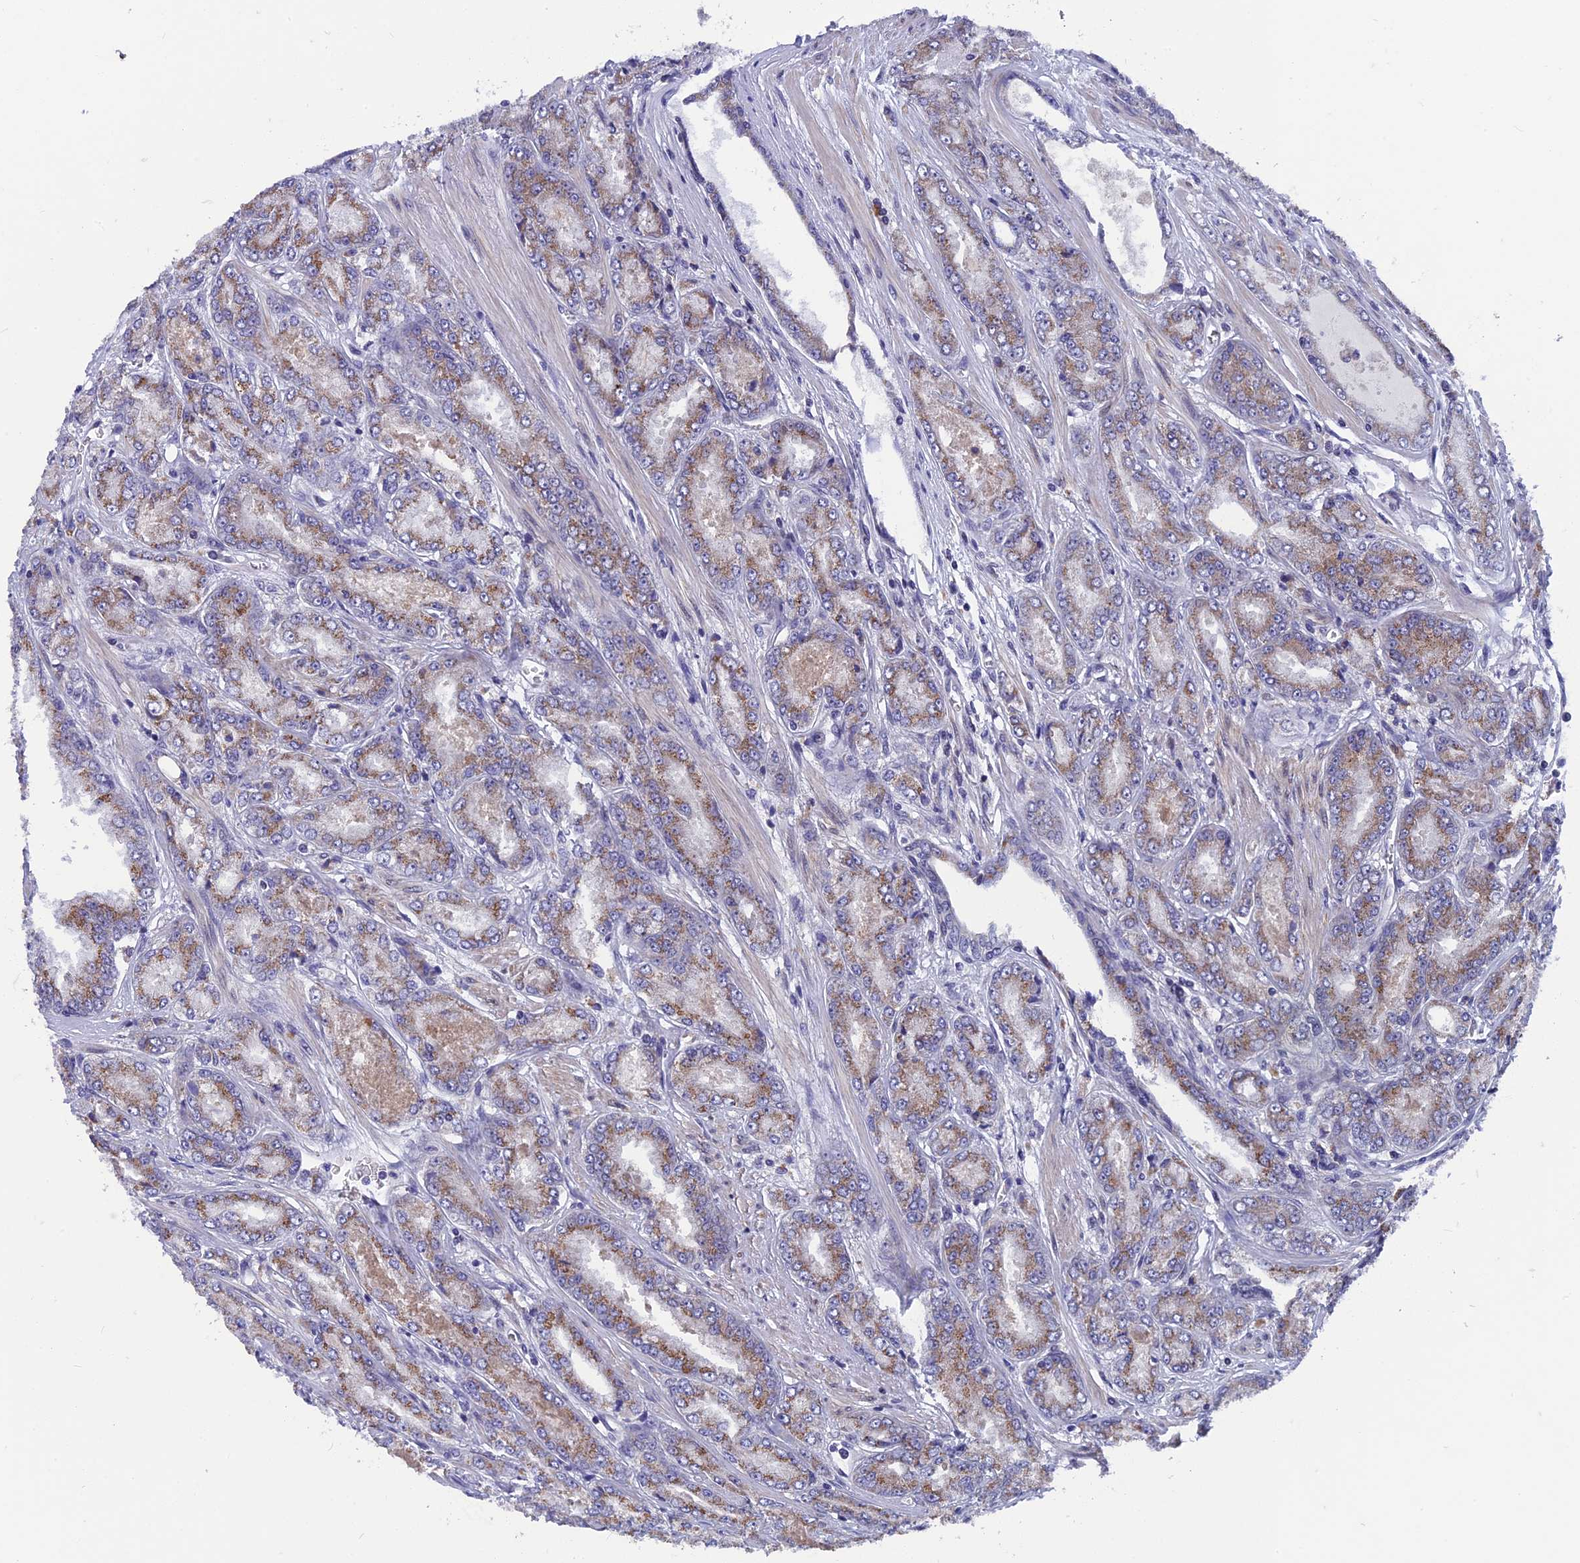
{"staining": {"intensity": "moderate", "quantity": "25%-75%", "location": "cytoplasmic/membranous"}, "tissue": "prostate cancer", "cell_type": "Tumor cells", "image_type": "cancer", "snomed": [{"axis": "morphology", "description": "Adenocarcinoma, High grade"}, {"axis": "topography", "description": "Prostate"}], "caption": "Immunohistochemical staining of human prostate cancer demonstrates medium levels of moderate cytoplasmic/membranous protein staining in about 25%-75% of tumor cells. (DAB (3,3'-diaminobenzidine) IHC, brown staining for protein, blue staining for nuclei).", "gene": "AK4", "patient": {"sex": "male", "age": 74}}